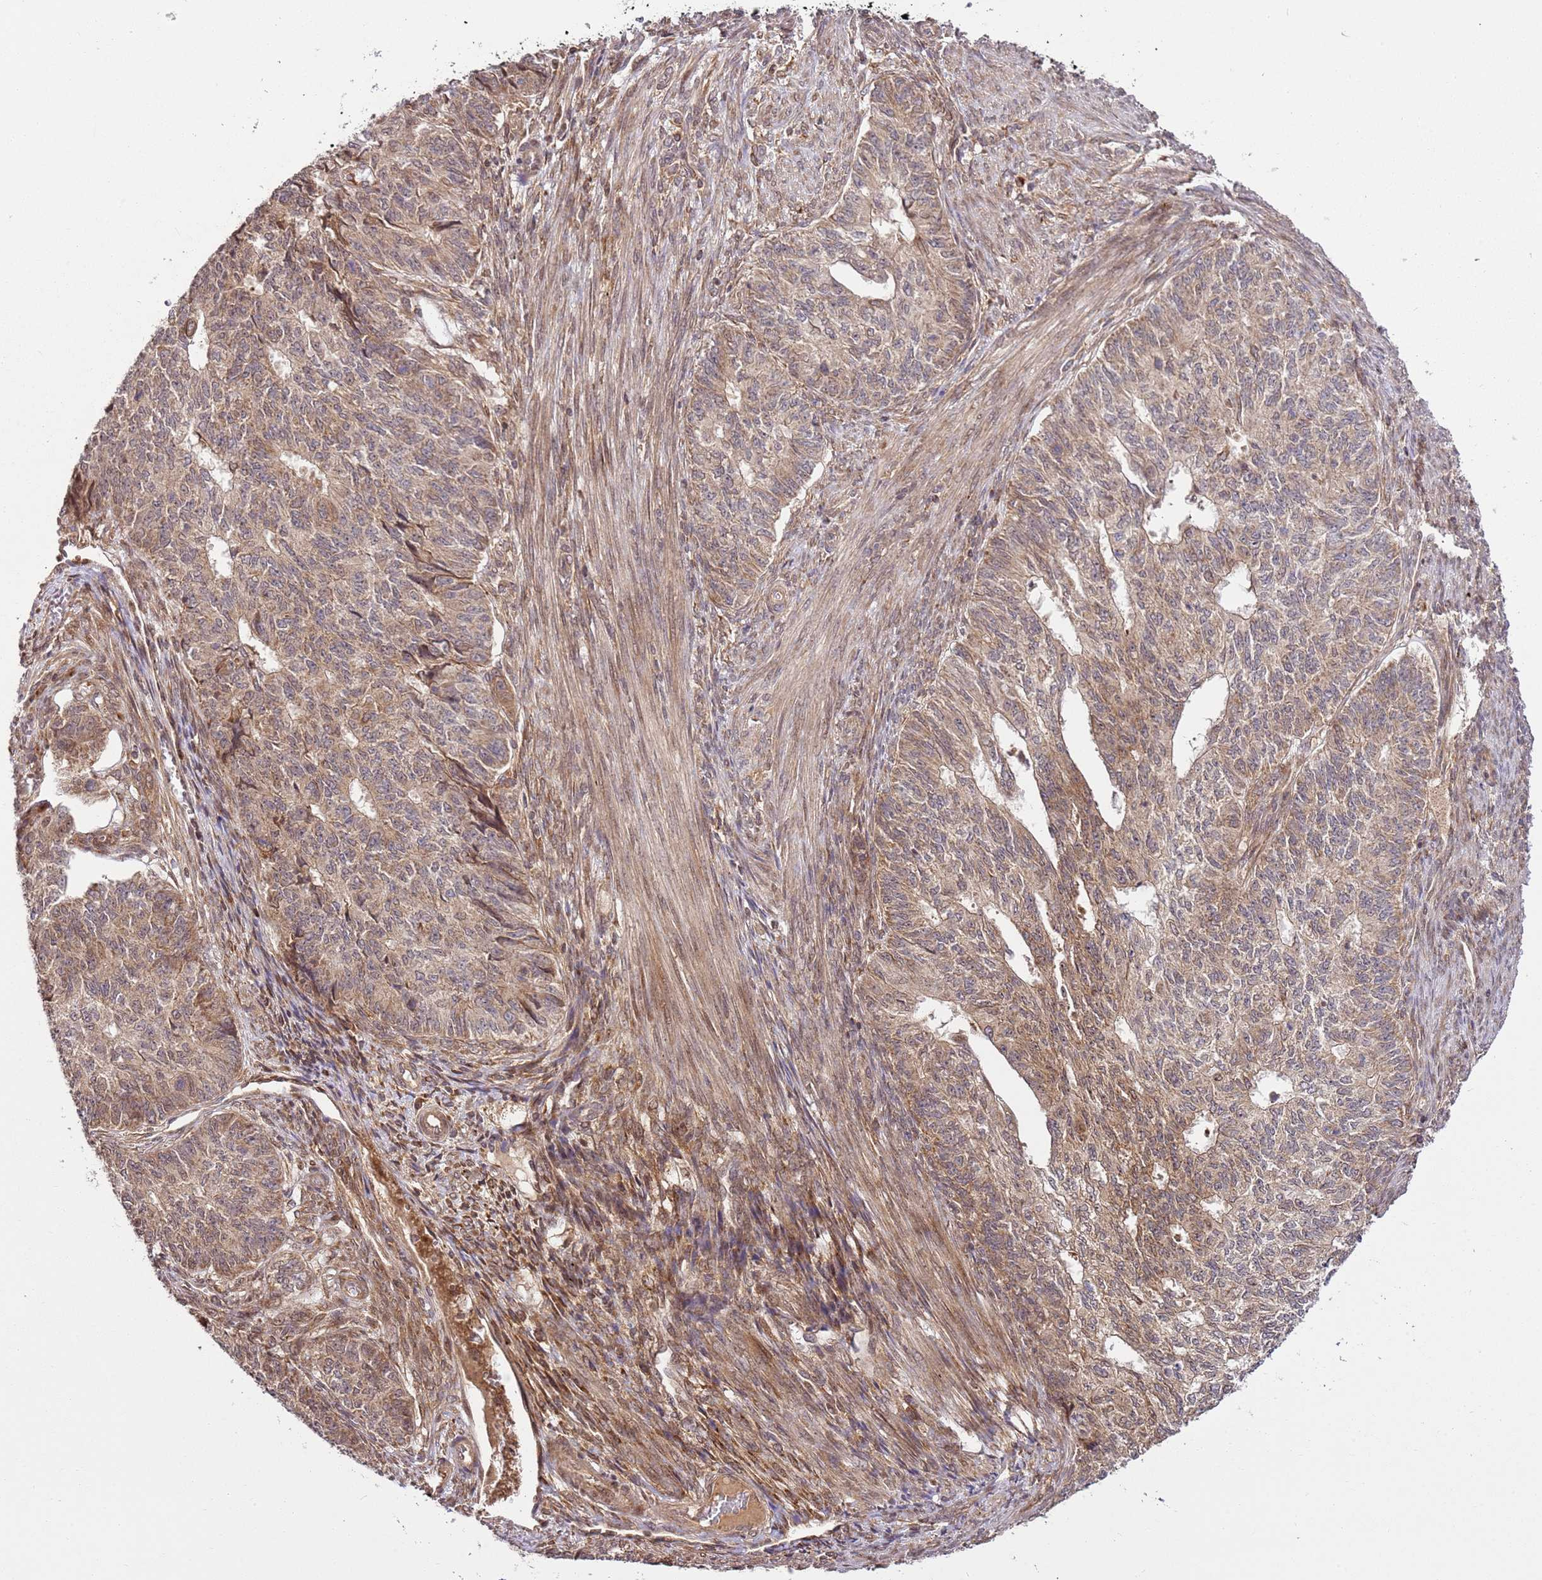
{"staining": {"intensity": "moderate", "quantity": ">75%", "location": "cytoplasmic/membranous"}, "tissue": "endometrial cancer", "cell_type": "Tumor cells", "image_type": "cancer", "snomed": [{"axis": "morphology", "description": "Adenocarcinoma, NOS"}, {"axis": "topography", "description": "Endometrium"}], "caption": "Brown immunohistochemical staining in endometrial adenocarcinoma shows moderate cytoplasmic/membranous expression in about >75% of tumor cells.", "gene": "RASA3", "patient": {"sex": "female", "age": 32}}